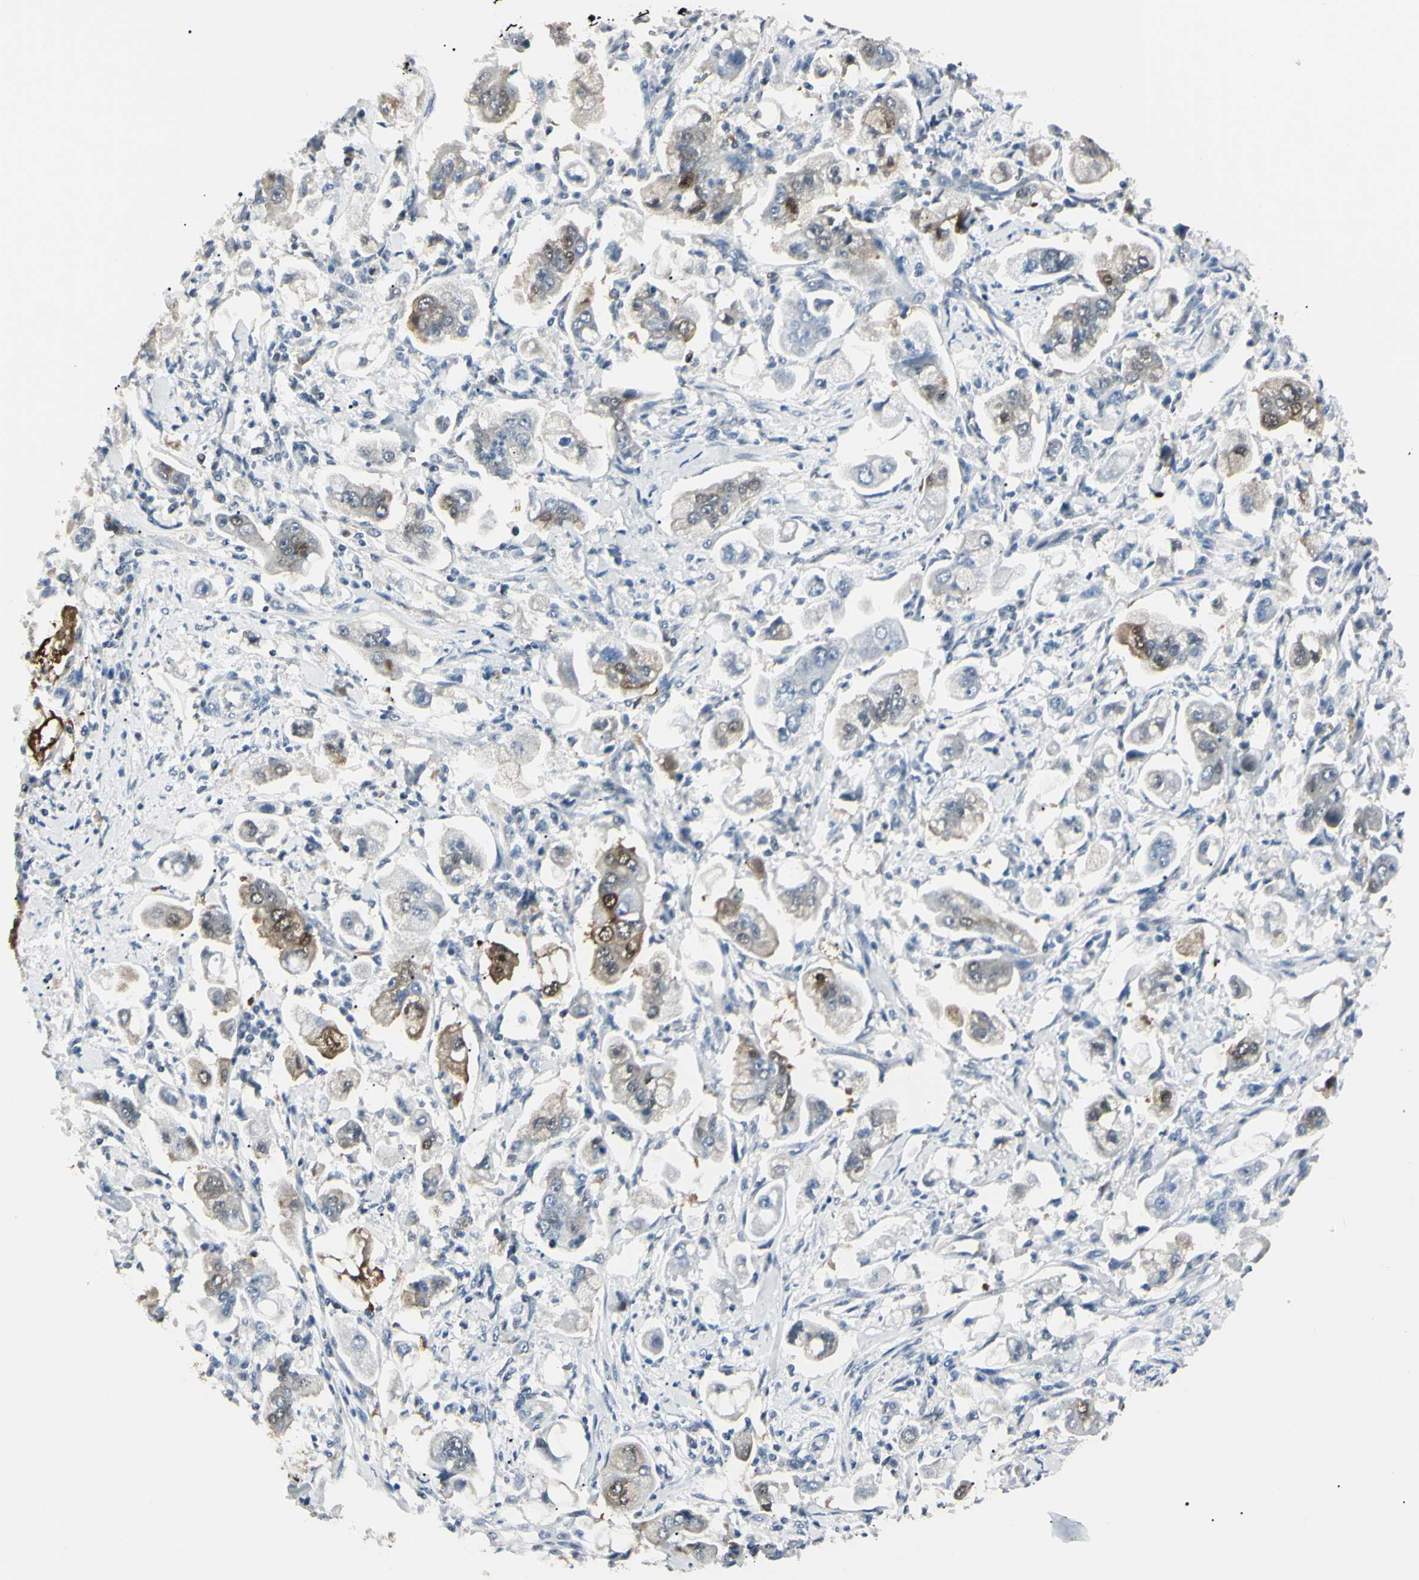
{"staining": {"intensity": "moderate", "quantity": "<25%", "location": "cytoplasmic/membranous"}, "tissue": "stomach cancer", "cell_type": "Tumor cells", "image_type": "cancer", "snomed": [{"axis": "morphology", "description": "Adenocarcinoma, NOS"}, {"axis": "topography", "description": "Stomach"}], "caption": "Immunohistochemical staining of stomach cancer reveals low levels of moderate cytoplasmic/membranous protein staining in about <25% of tumor cells. Ihc stains the protein of interest in brown and the nuclei are stained blue.", "gene": "AKR1C3", "patient": {"sex": "male", "age": 62}}